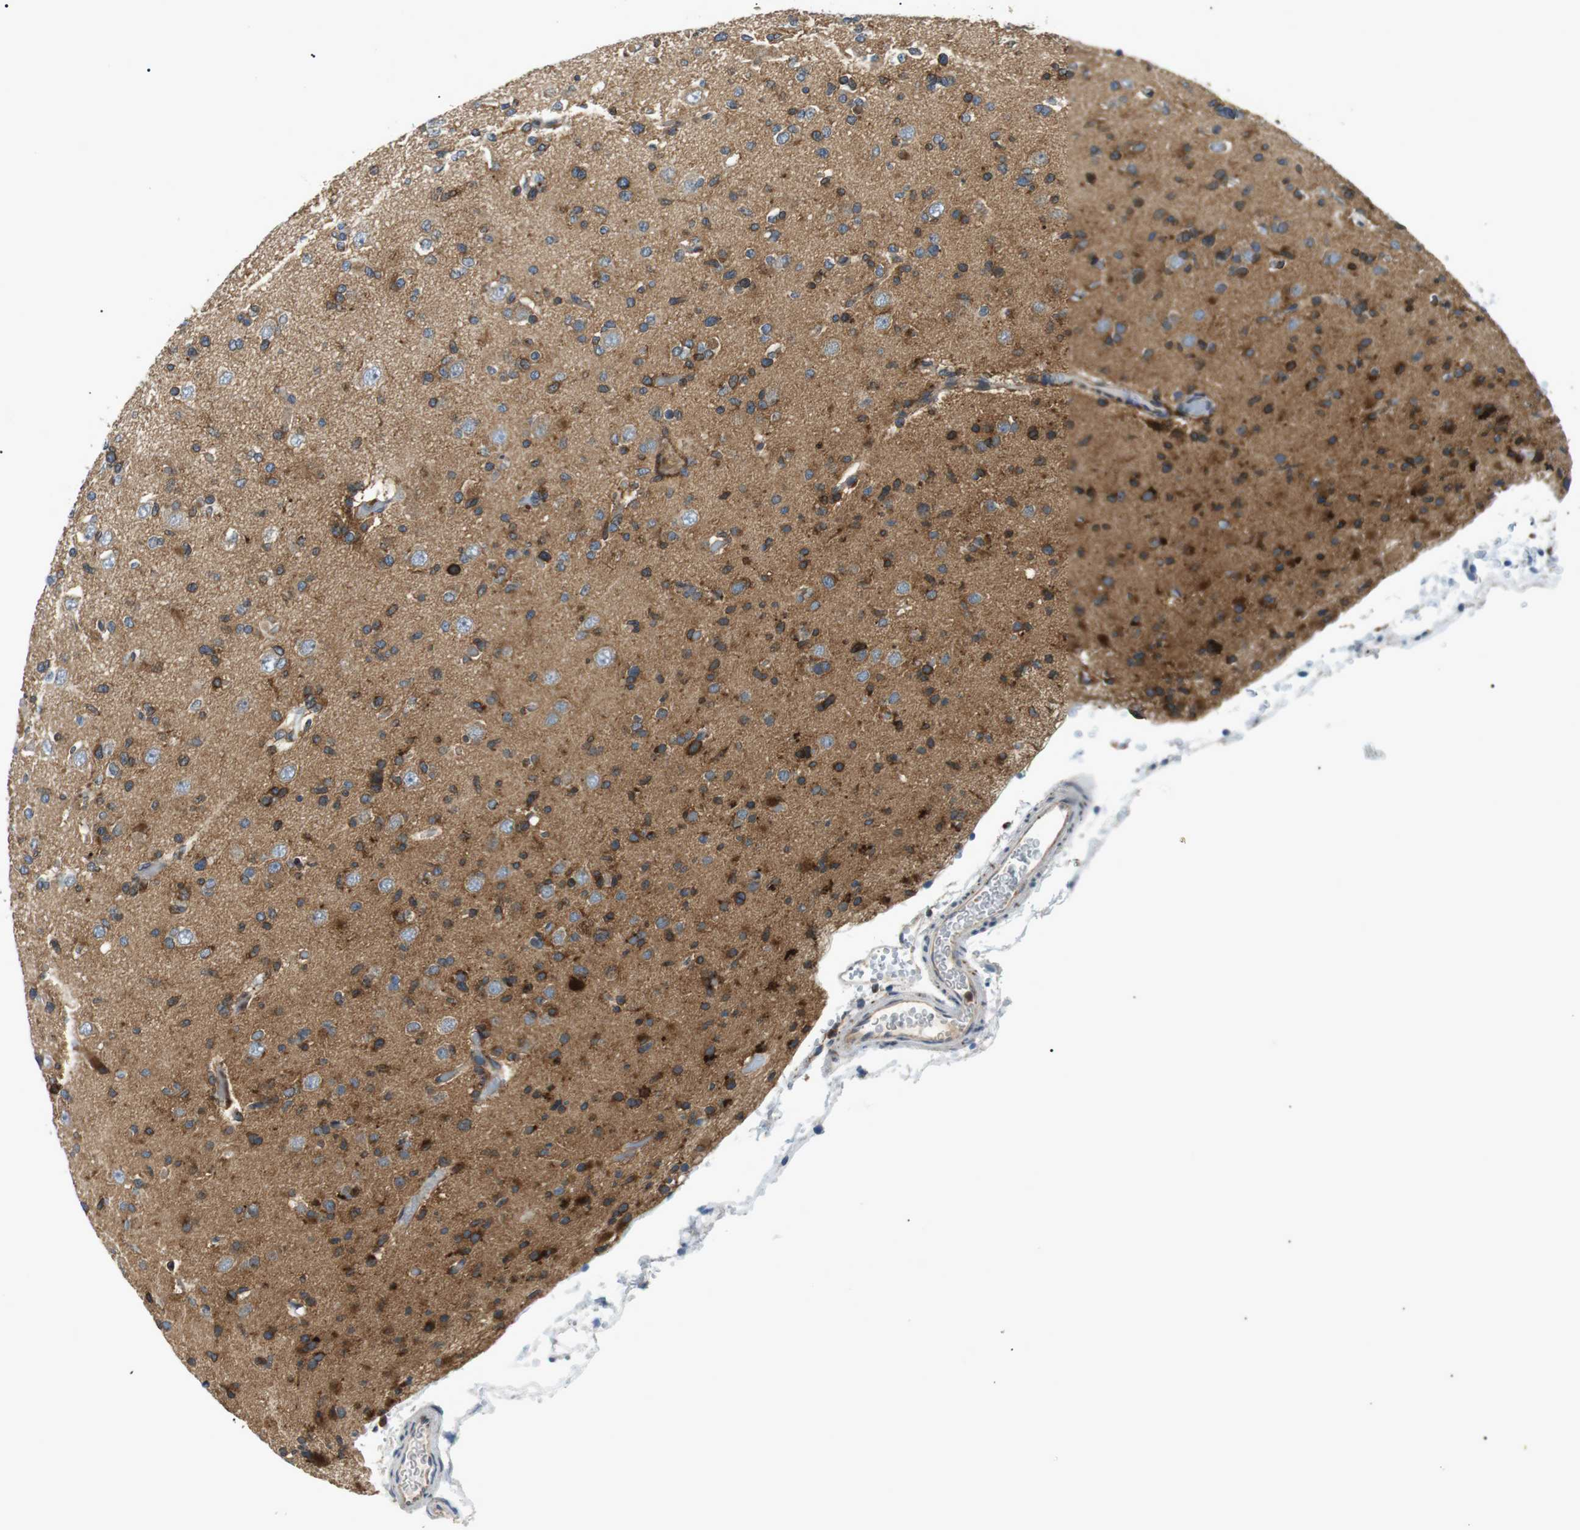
{"staining": {"intensity": "strong", "quantity": "<25%", "location": "cytoplasmic/membranous"}, "tissue": "glioma", "cell_type": "Tumor cells", "image_type": "cancer", "snomed": [{"axis": "morphology", "description": "Glioma, malignant, Low grade"}, {"axis": "topography", "description": "Brain"}], "caption": "Immunohistochemical staining of human low-grade glioma (malignant) reveals strong cytoplasmic/membranous protein positivity in about <25% of tumor cells.", "gene": "RAB9A", "patient": {"sex": "female", "age": 22}}